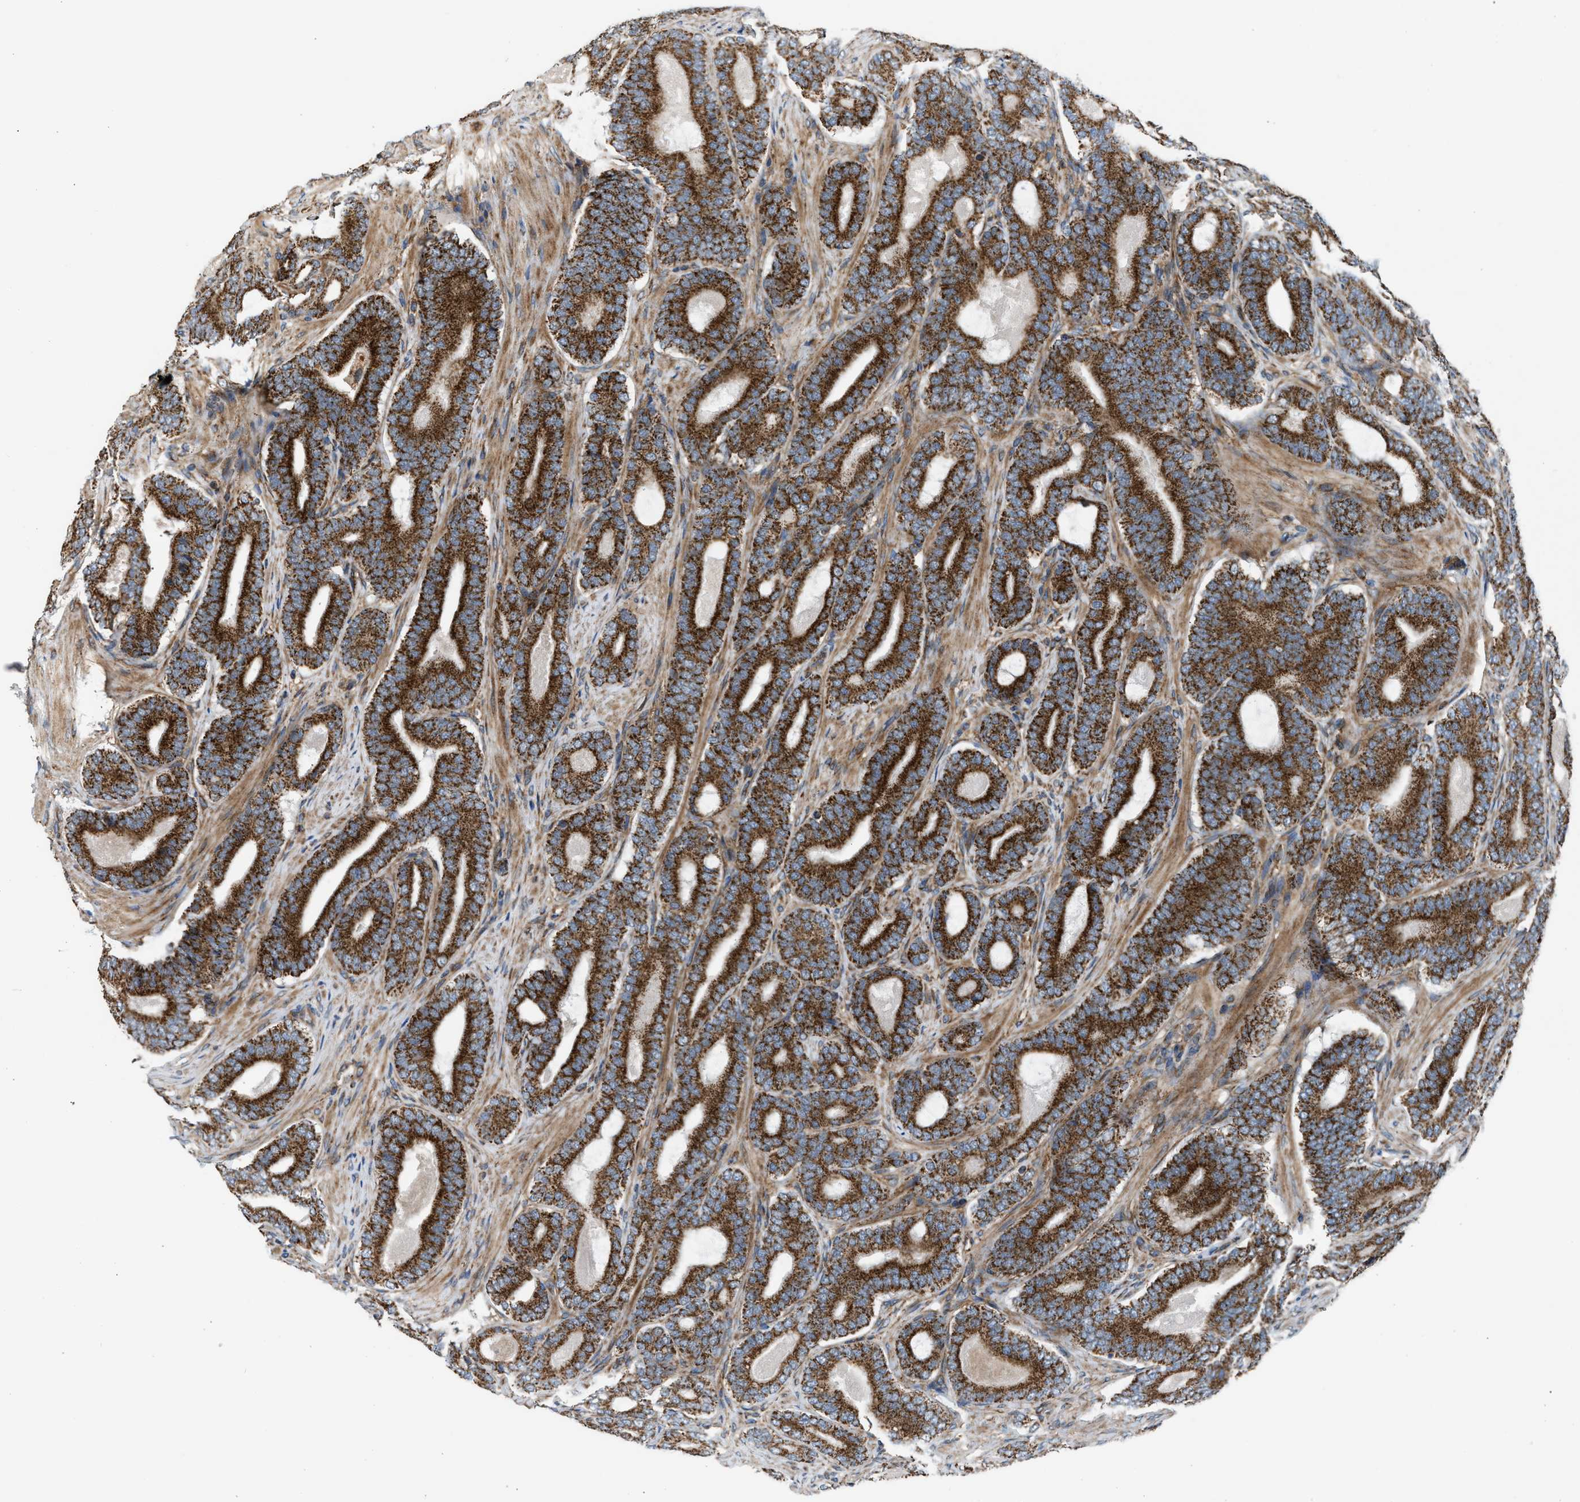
{"staining": {"intensity": "strong", "quantity": ">75%", "location": "cytoplasmic/membranous"}, "tissue": "prostate cancer", "cell_type": "Tumor cells", "image_type": "cancer", "snomed": [{"axis": "morphology", "description": "Adenocarcinoma, High grade"}, {"axis": "topography", "description": "Prostate"}], "caption": "The photomicrograph displays staining of prostate cancer, revealing strong cytoplasmic/membranous protein staining (brown color) within tumor cells. (Stains: DAB (3,3'-diaminobenzidine) in brown, nuclei in blue, Microscopy: brightfield microscopy at high magnification).", "gene": "SLC10A3", "patient": {"sex": "male", "age": 60}}